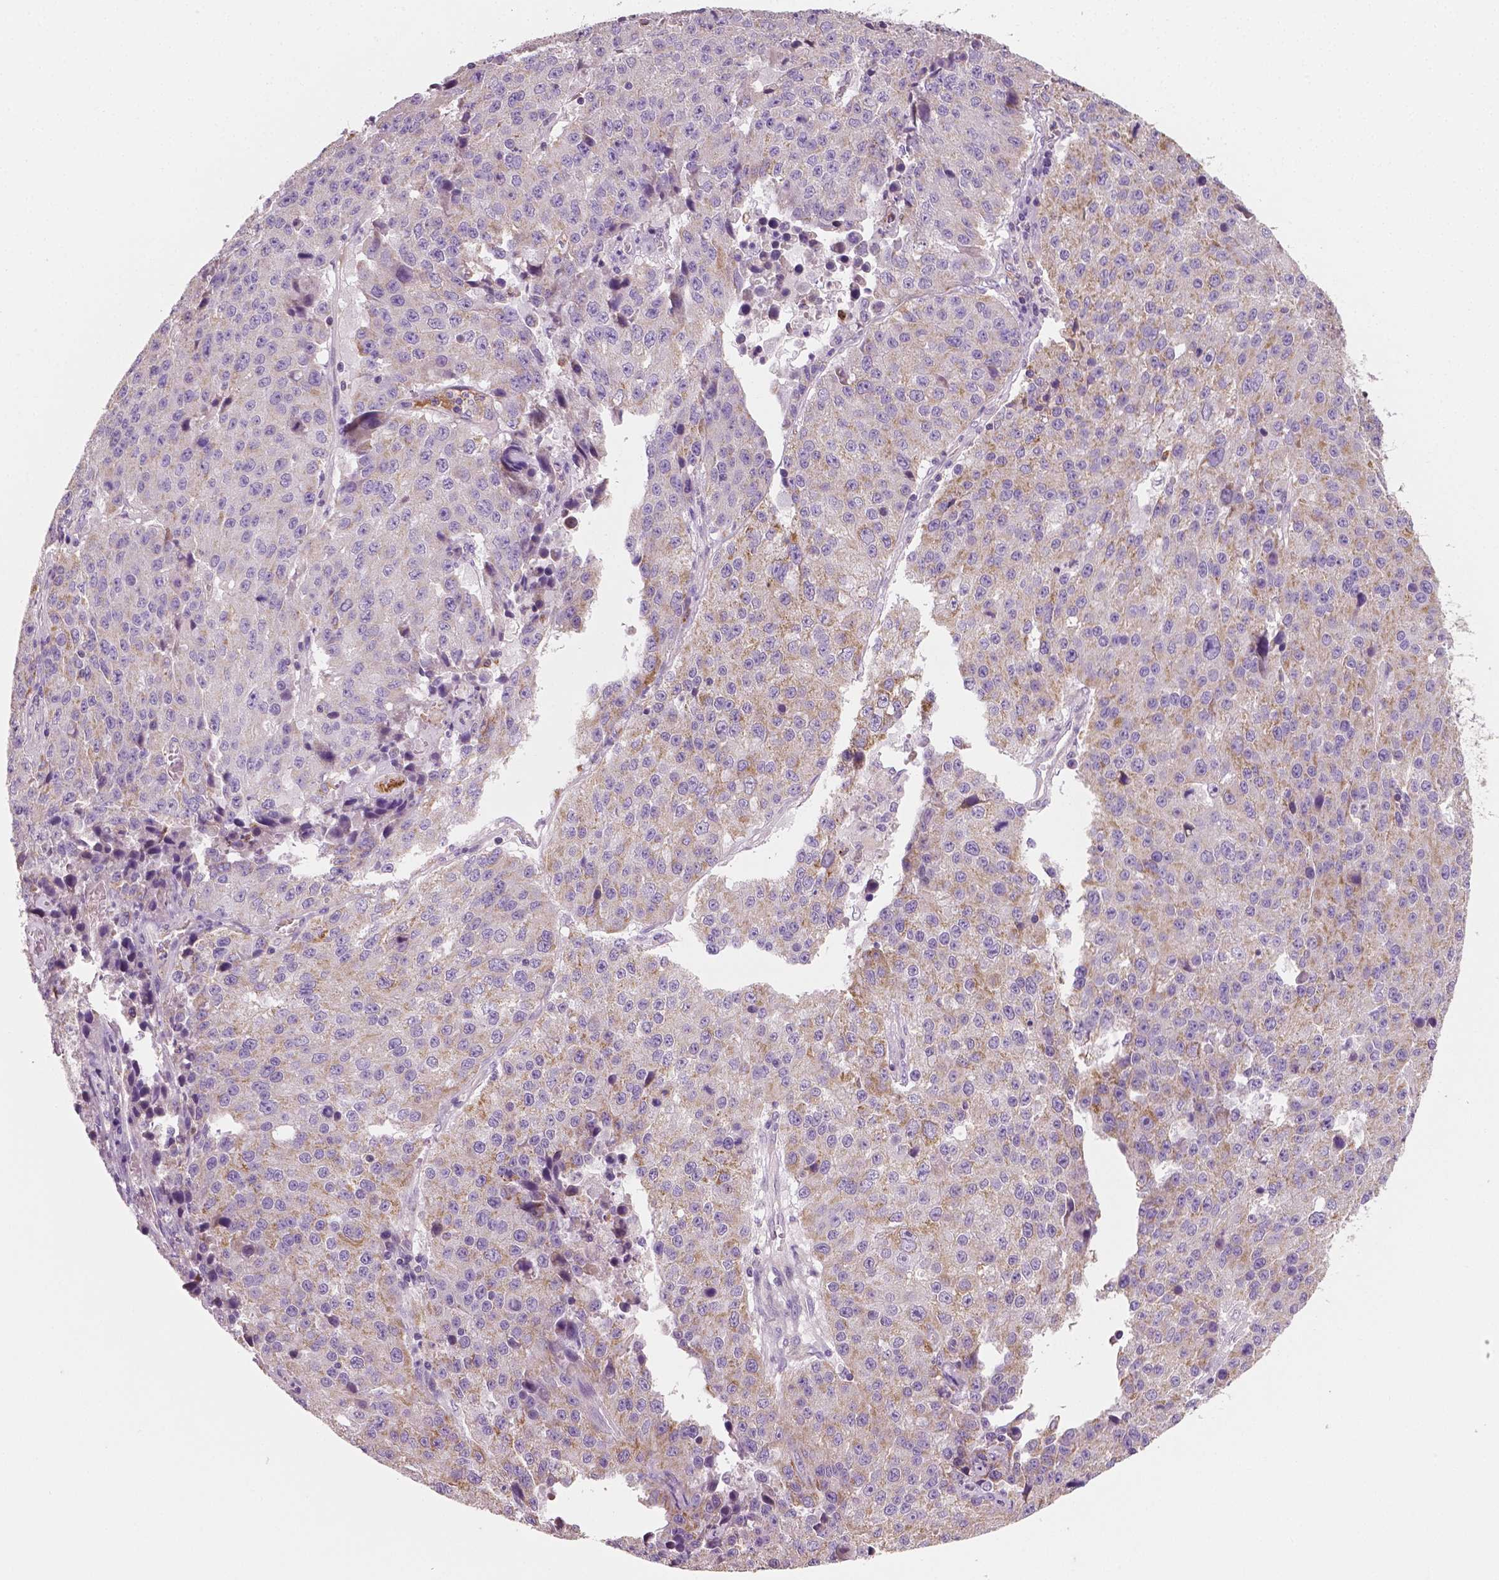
{"staining": {"intensity": "negative", "quantity": "none", "location": "none"}, "tissue": "stomach cancer", "cell_type": "Tumor cells", "image_type": "cancer", "snomed": [{"axis": "morphology", "description": "Adenocarcinoma, NOS"}, {"axis": "topography", "description": "Stomach"}], "caption": "The immunohistochemistry photomicrograph has no significant positivity in tumor cells of stomach cancer (adenocarcinoma) tissue.", "gene": "PTX3", "patient": {"sex": "male", "age": 71}}